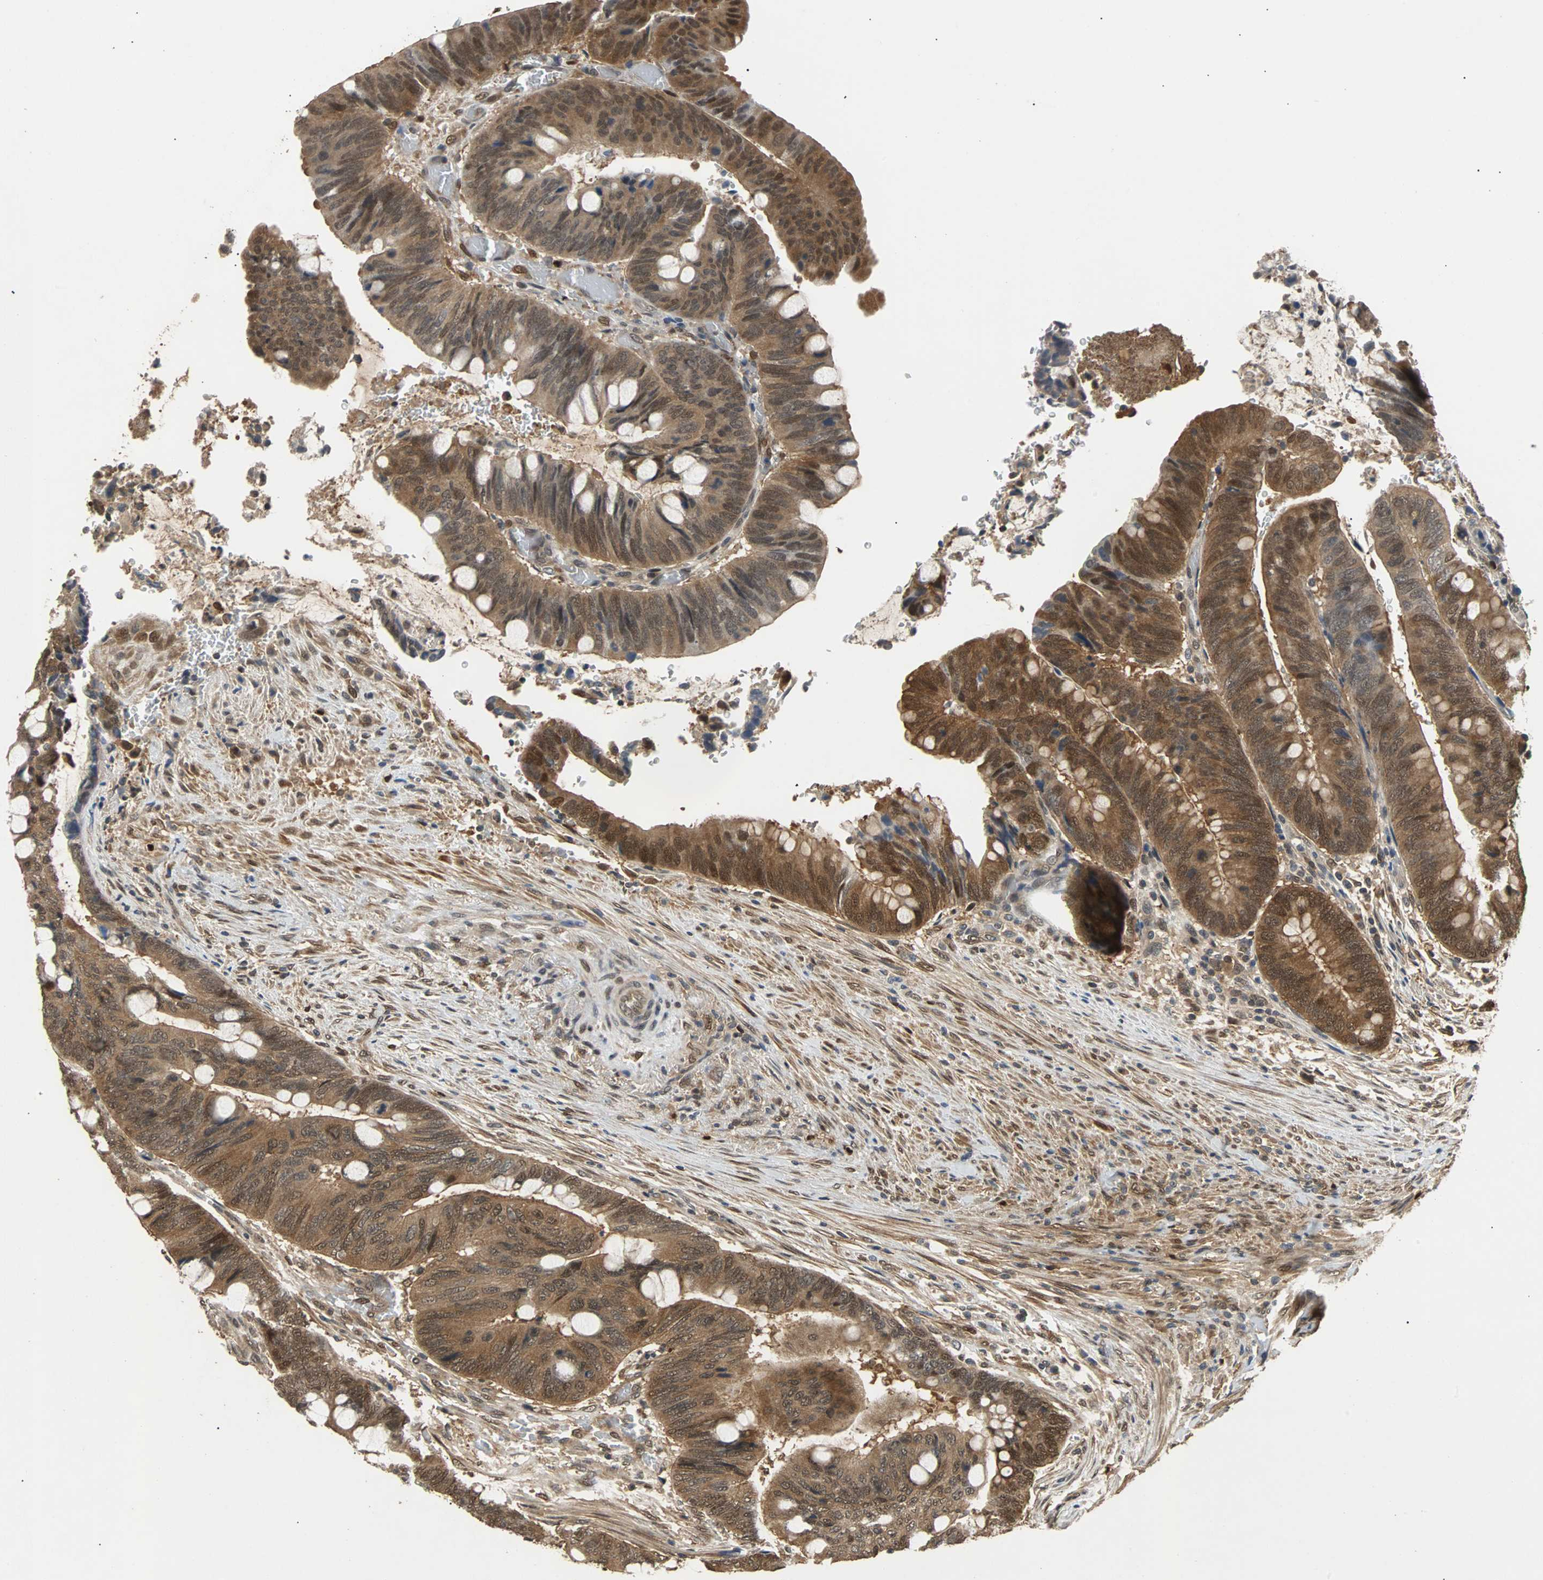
{"staining": {"intensity": "moderate", "quantity": ">75%", "location": "cytoplasmic/membranous,nuclear"}, "tissue": "colorectal cancer", "cell_type": "Tumor cells", "image_type": "cancer", "snomed": [{"axis": "morphology", "description": "Normal tissue, NOS"}, {"axis": "morphology", "description": "Adenocarcinoma, NOS"}, {"axis": "topography", "description": "Rectum"}, {"axis": "topography", "description": "Peripheral nerve tissue"}], "caption": "A medium amount of moderate cytoplasmic/membranous and nuclear staining is appreciated in about >75% of tumor cells in colorectal adenocarcinoma tissue.", "gene": "PRDX6", "patient": {"sex": "male", "age": 92}}